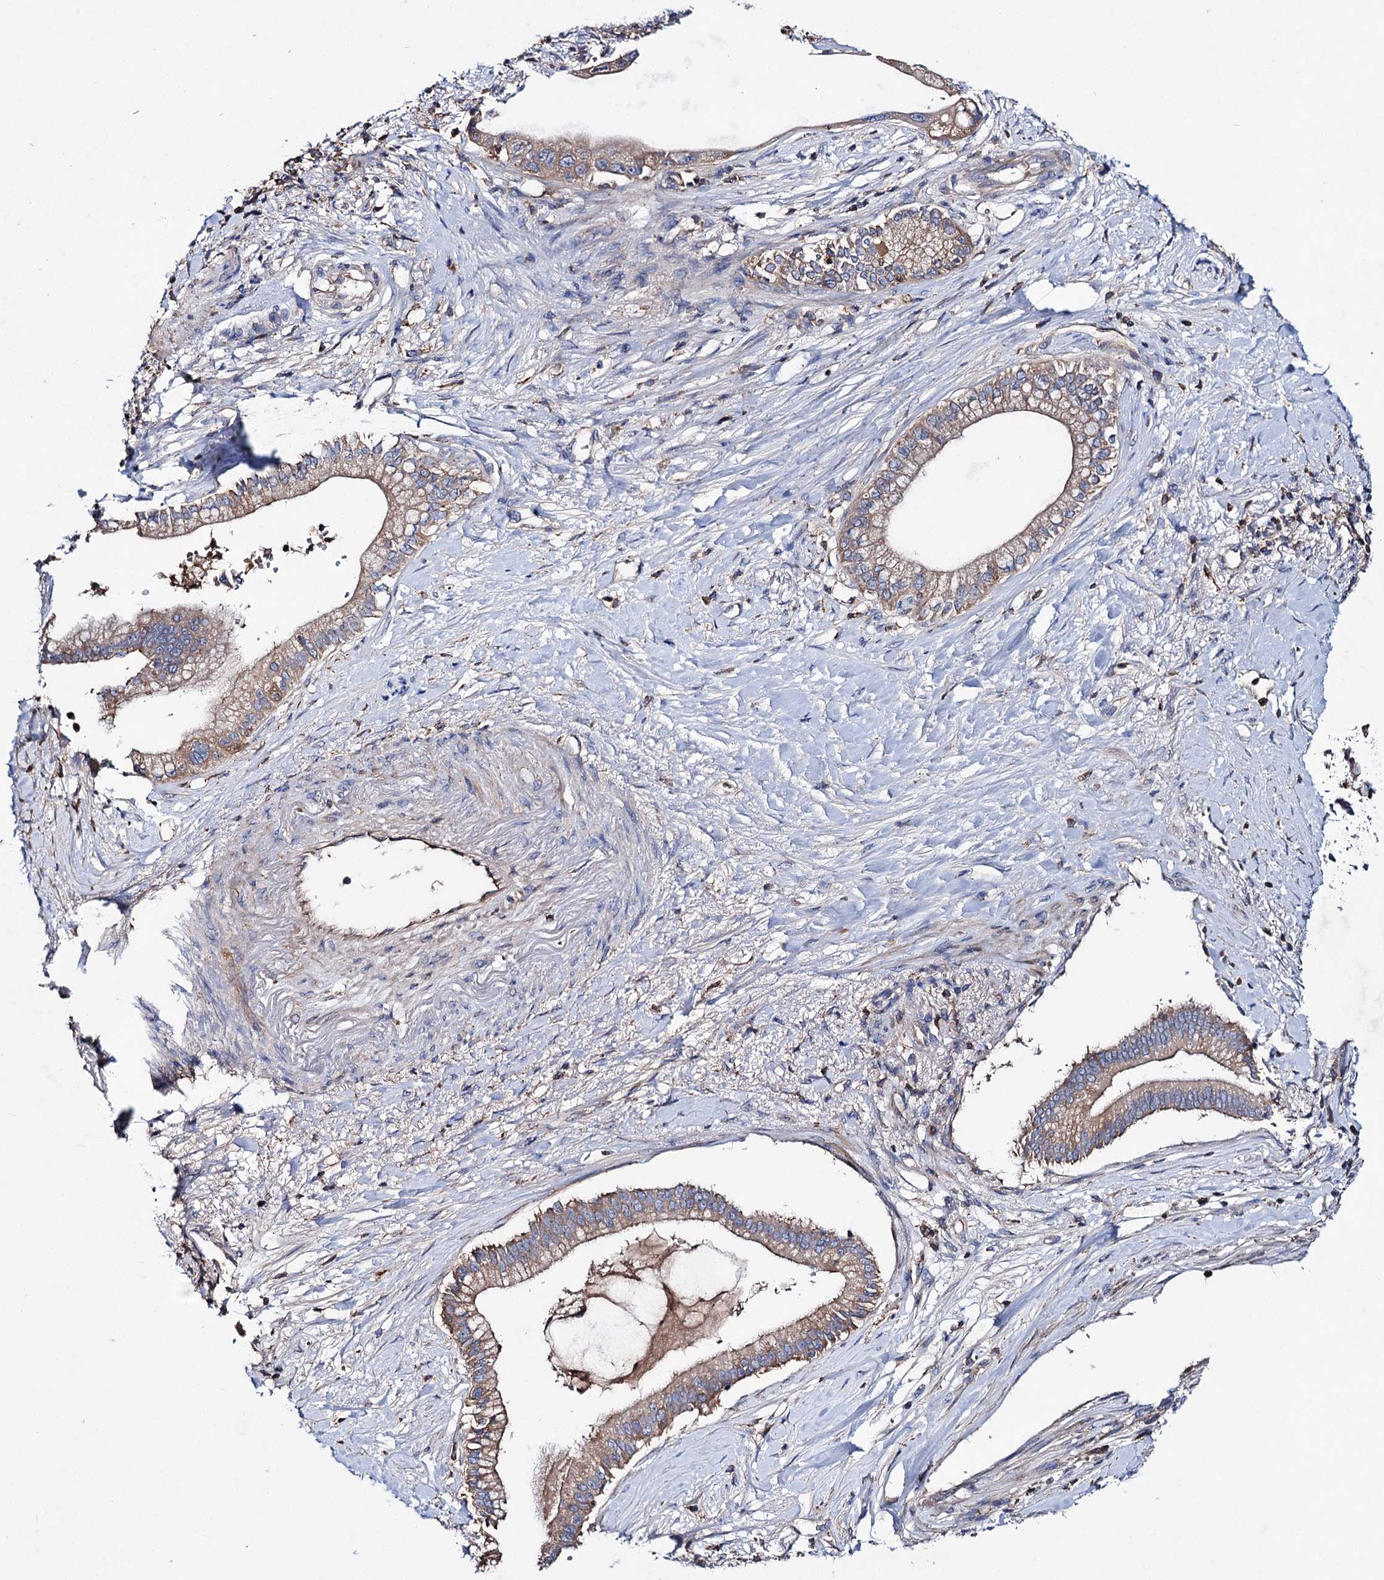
{"staining": {"intensity": "weak", "quantity": "25%-75%", "location": "cytoplasmic/membranous"}, "tissue": "pancreatic cancer", "cell_type": "Tumor cells", "image_type": "cancer", "snomed": [{"axis": "morphology", "description": "Adenocarcinoma, NOS"}, {"axis": "topography", "description": "Pancreas"}], "caption": "High-power microscopy captured an IHC micrograph of pancreatic cancer (adenocarcinoma), revealing weak cytoplasmic/membranous staining in about 25%-75% of tumor cells.", "gene": "CLPB", "patient": {"sex": "male", "age": 68}}